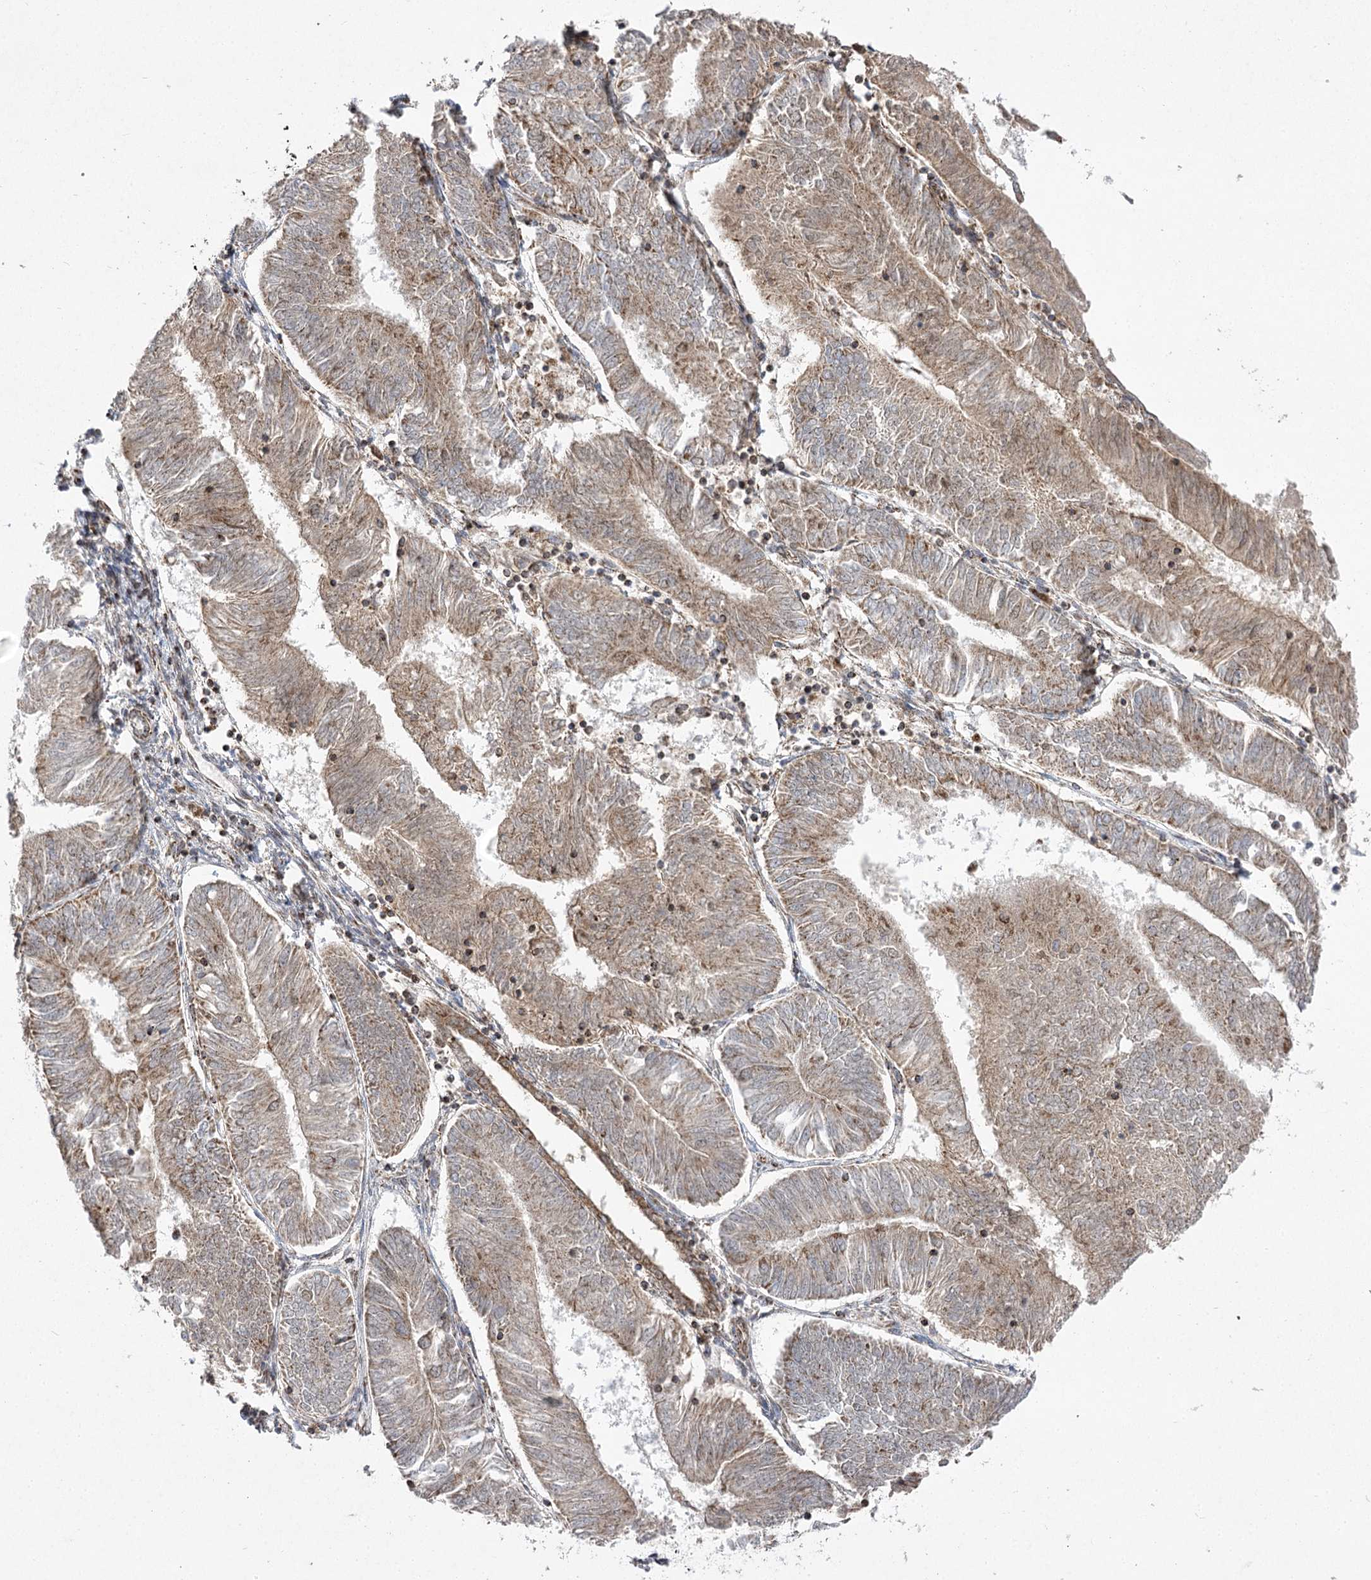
{"staining": {"intensity": "moderate", "quantity": ">75%", "location": "cytoplasmic/membranous"}, "tissue": "endometrial cancer", "cell_type": "Tumor cells", "image_type": "cancer", "snomed": [{"axis": "morphology", "description": "Adenocarcinoma, NOS"}, {"axis": "topography", "description": "Endometrium"}], "caption": "Endometrial cancer (adenocarcinoma) stained for a protein (brown) displays moderate cytoplasmic/membranous positive staining in about >75% of tumor cells.", "gene": "SLC4A1AP", "patient": {"sex": "female", "age": 58}}